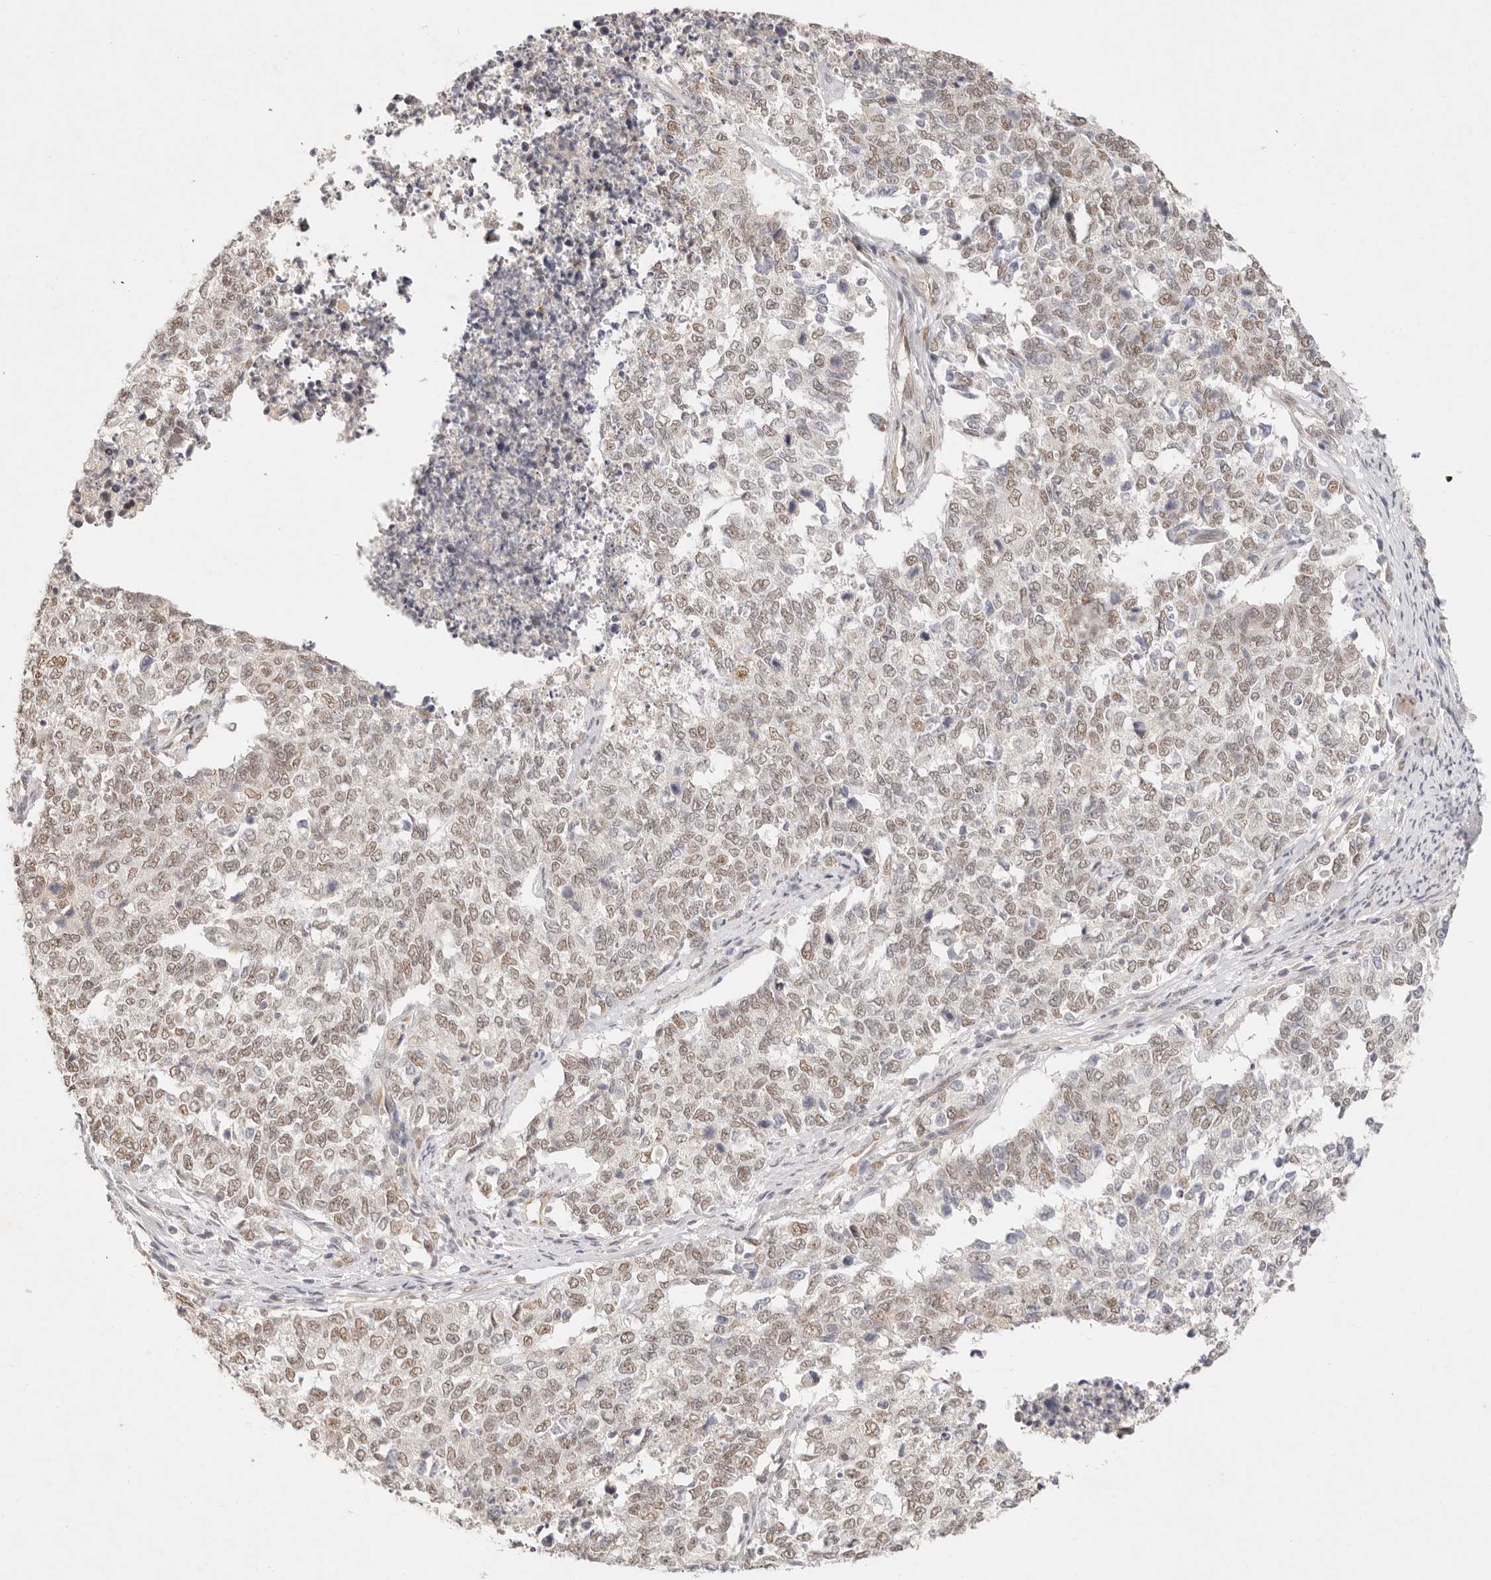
{"staining": {"intensity": "weak", "quantity": ">75%", "location": "nuclear"}, "tissue": "cervical cancer", "cell_type": "Tumor cells", "image_type": "cancer", "snomed": [{"axis": "morphology", "description": "Squamous cell carcinoma, NOS"}, {"axis": "topography", "description": "Cervix"}], "caption": "Brown immunohistochemical staining in squamous cell carcinoma (cervical) reveals weak nuclear staining in about >75% of tumor cells.", "gene": "GPR156", "patient": {"sex": "female", "age": 63}}